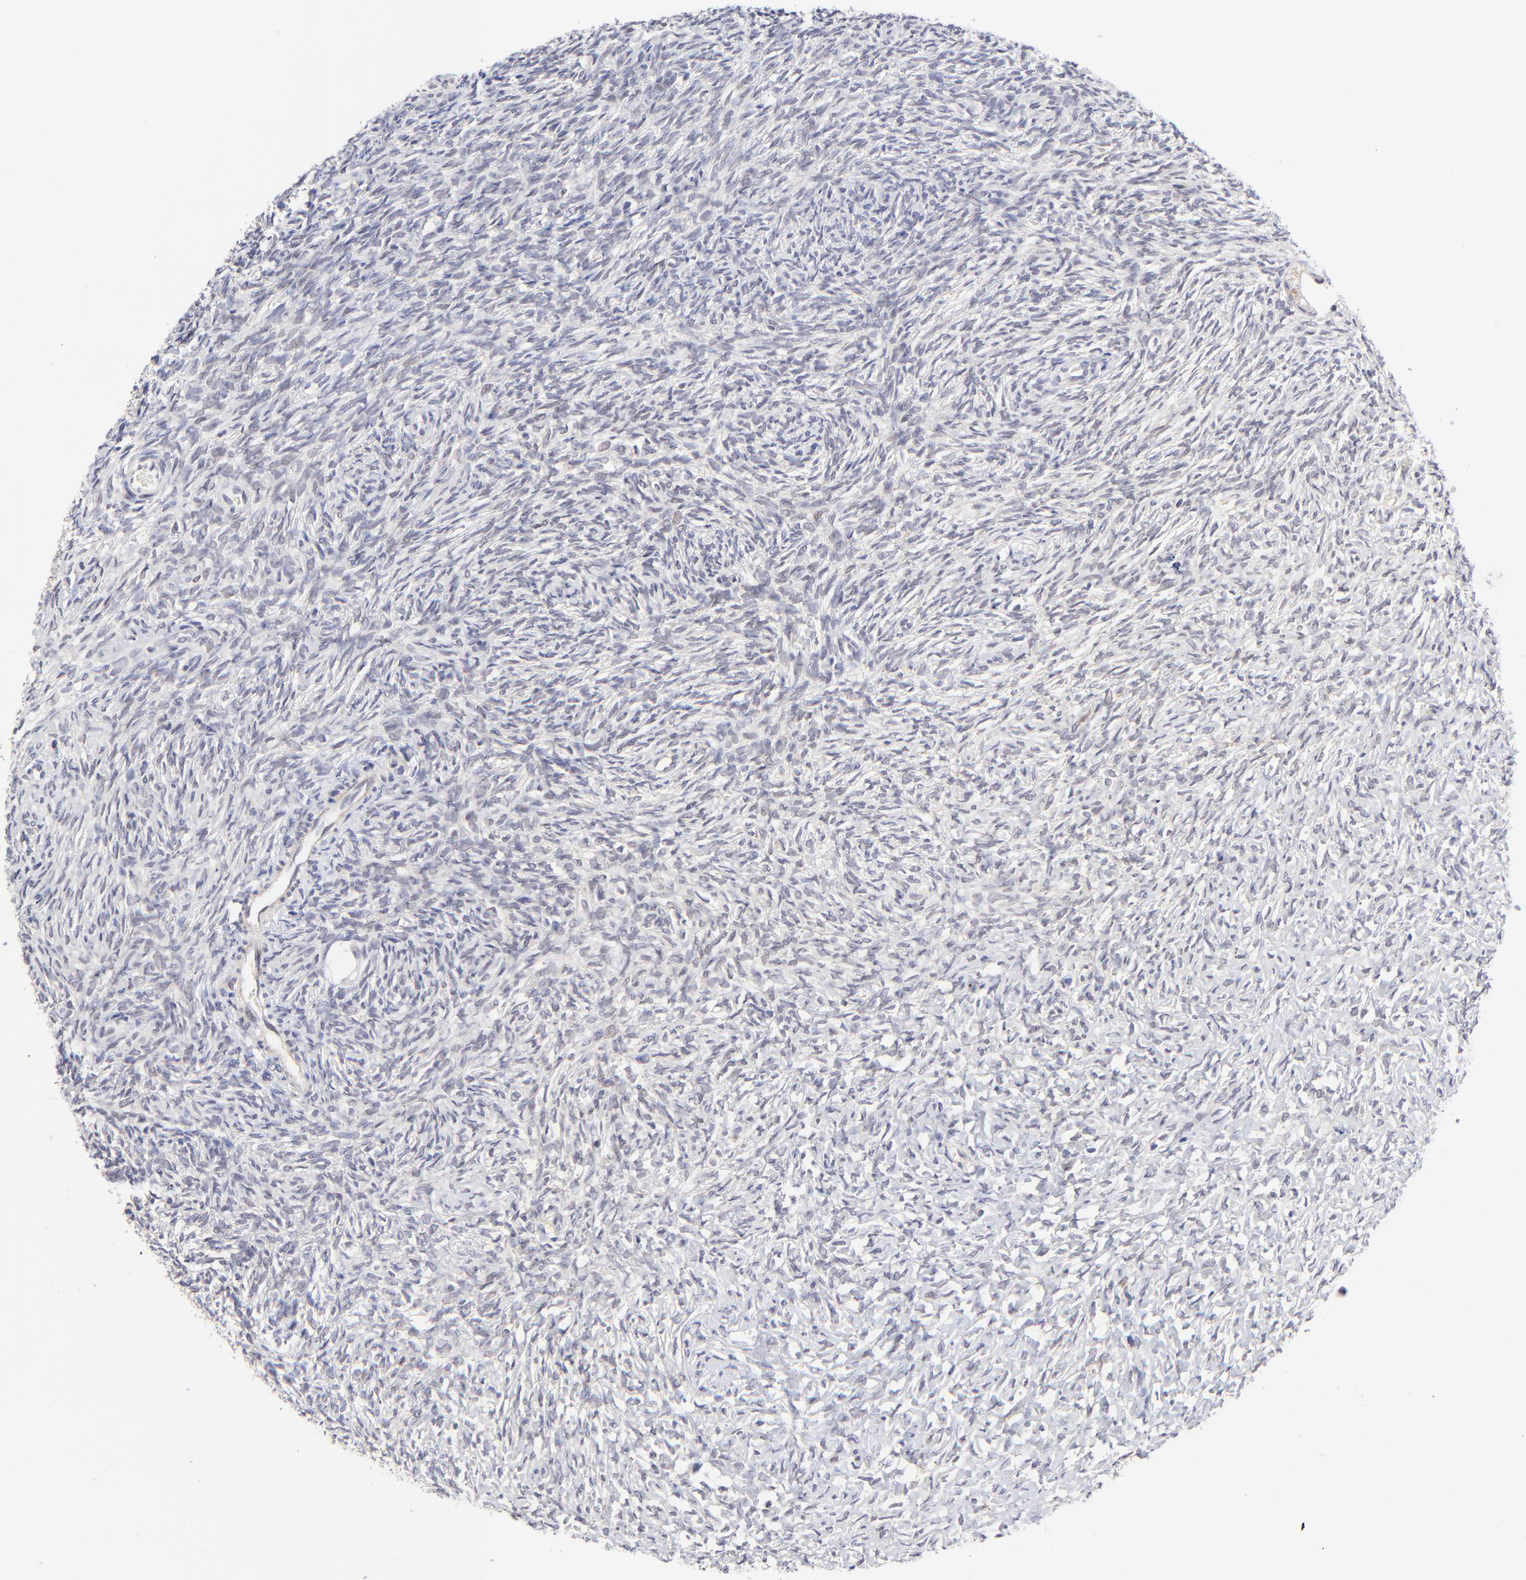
{"staining": {"intensity": "negative", "quantity": "none", "location": "none"}, "tissue": "ovary", "cell_type": "Follicle cells", "image_type": "normal", "snomed": [{"axis": "morphology", "description": "Normal tissue, NOS"}, {"axis": "topography", "description": "Ovary"}], "caption": "Human ovary stained for a protein using immunohistochemistry (IHC) exhibits no staining in follicle cells.", "gene": "FBXL12", "patient": {"sex": "female", "age": 35}}